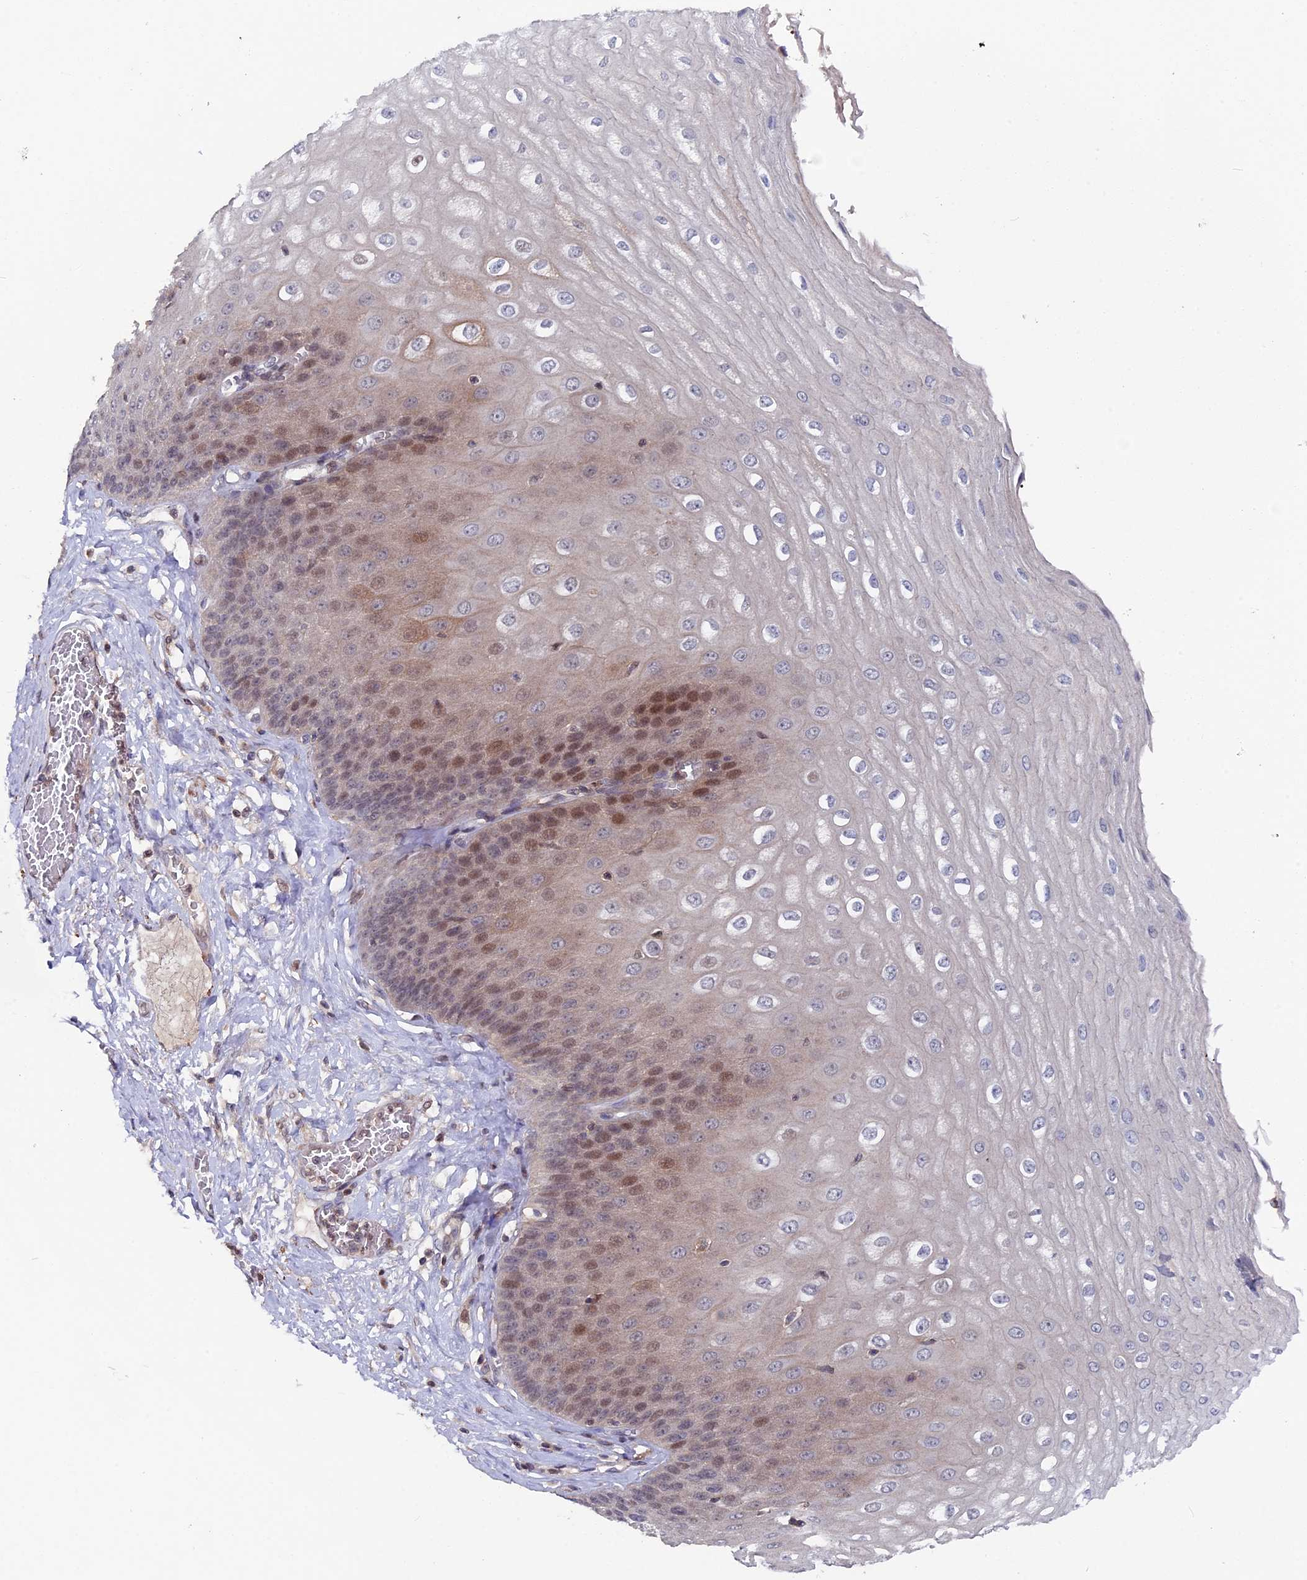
{"staining": {"intensity": "moderate", "quantity": "25%-75%", "location": "nuclear"}, "tissue": "esophagus", "cell_type": "Squamous epithelial cells", "image_type": "normal", "snomed": [{"axis": "morphology", "description": "Normal tissue, NOS"}, {"axis": "topography", "description": "Esophagus"}], "caption": "Immunohistochemical staining of normal esophagus exhibits moderate nuclear protein positivity in approximately 25%-75% of squamous epithelial cells.", "gene": "TMC5", "patient": {"sex": "male", "age": 60}}